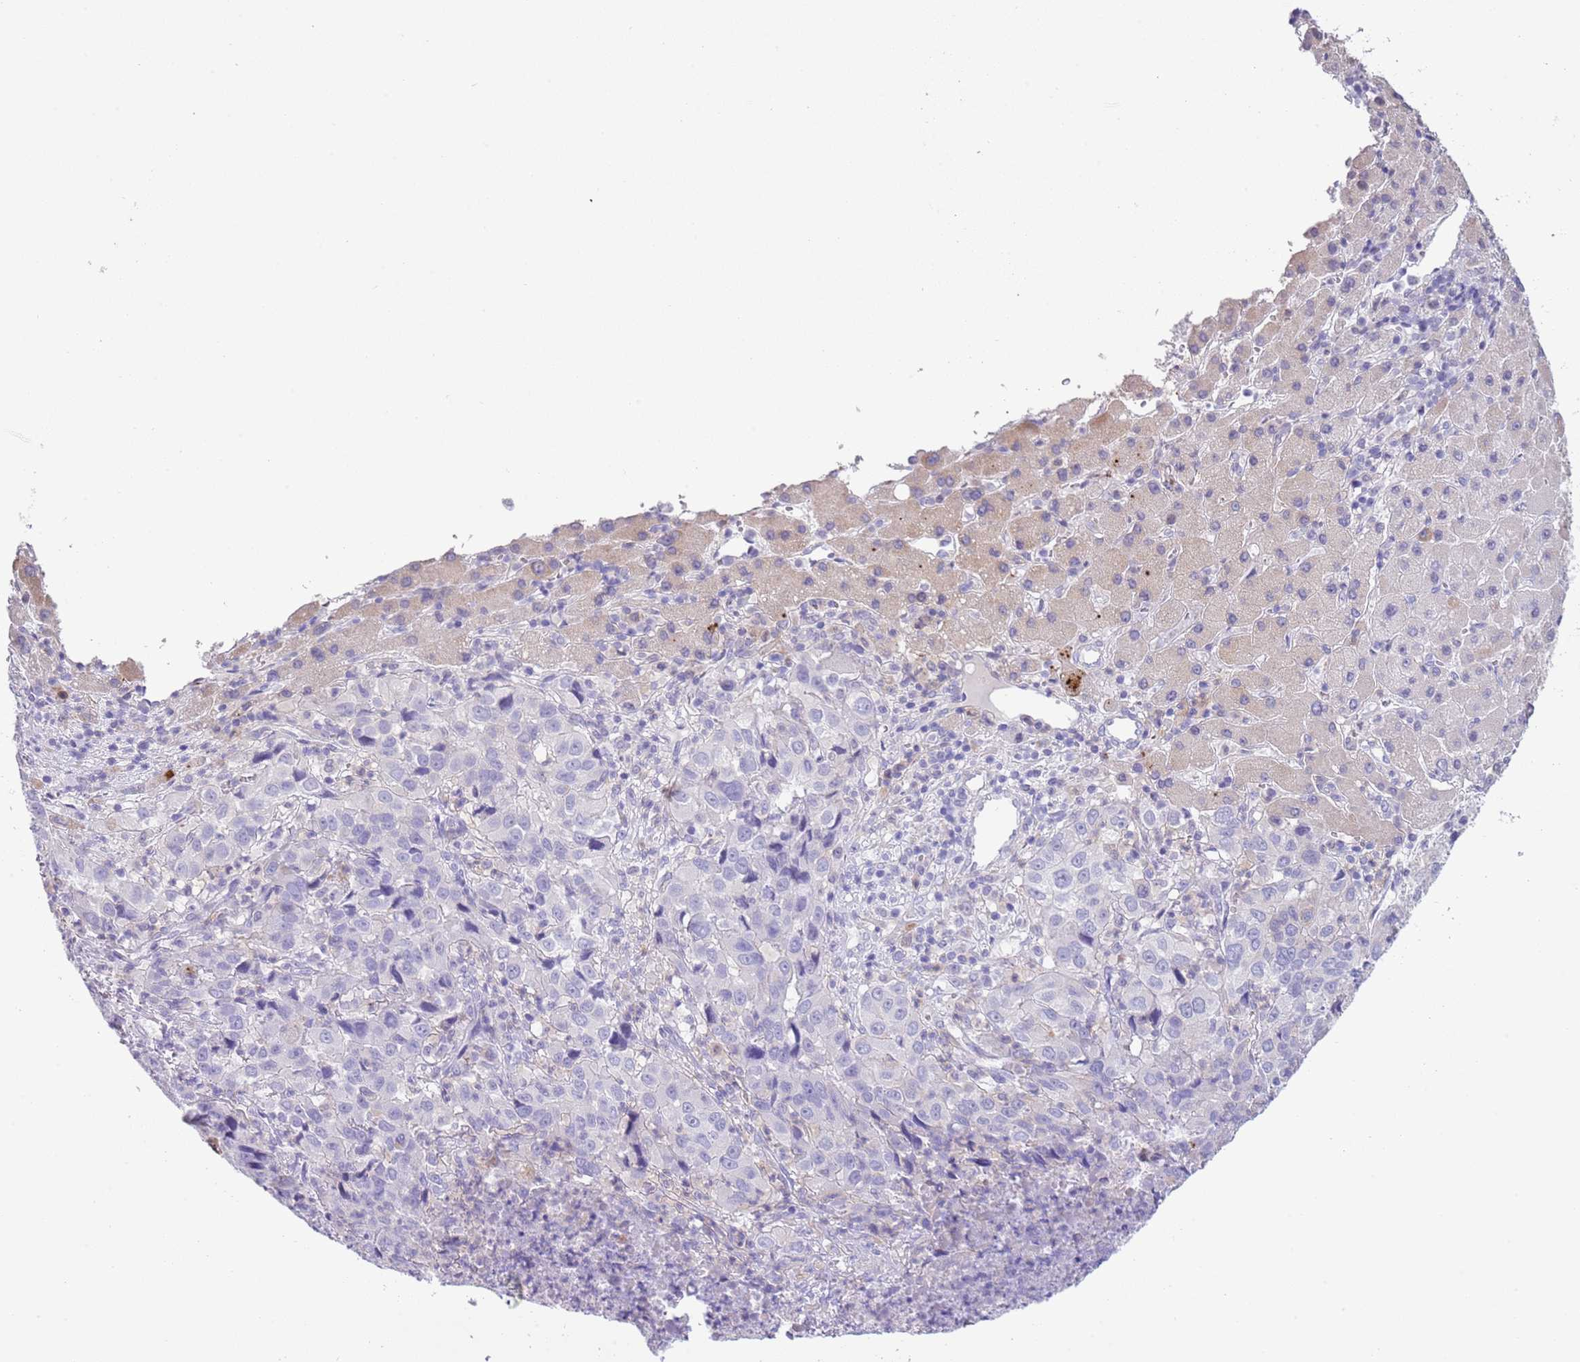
{"staining": {"intensity": "negative", "quantity": "none", "location": "none"}, "tissue": "liver cancer", "cell_type": "Tumor cells", "image_type": "cancer", "snomed": [{"axis": "morphology", "description": "Carcinoma, Hepatocellular, NOS"}, {"axis": "topography", "description": "Liver"}], "caption": "IHC of human hepatocellular carcinoma (liver) demonstrates no expression in tumor cells. (Stains: DAB (3,3'-diaminobenzidine) IHC with hematoxylin counter stain, Microscopy: brightfield microscopy at high magnification).", "gene": "ABHD17C", "patient": {"sex": "male", "age": 63}}